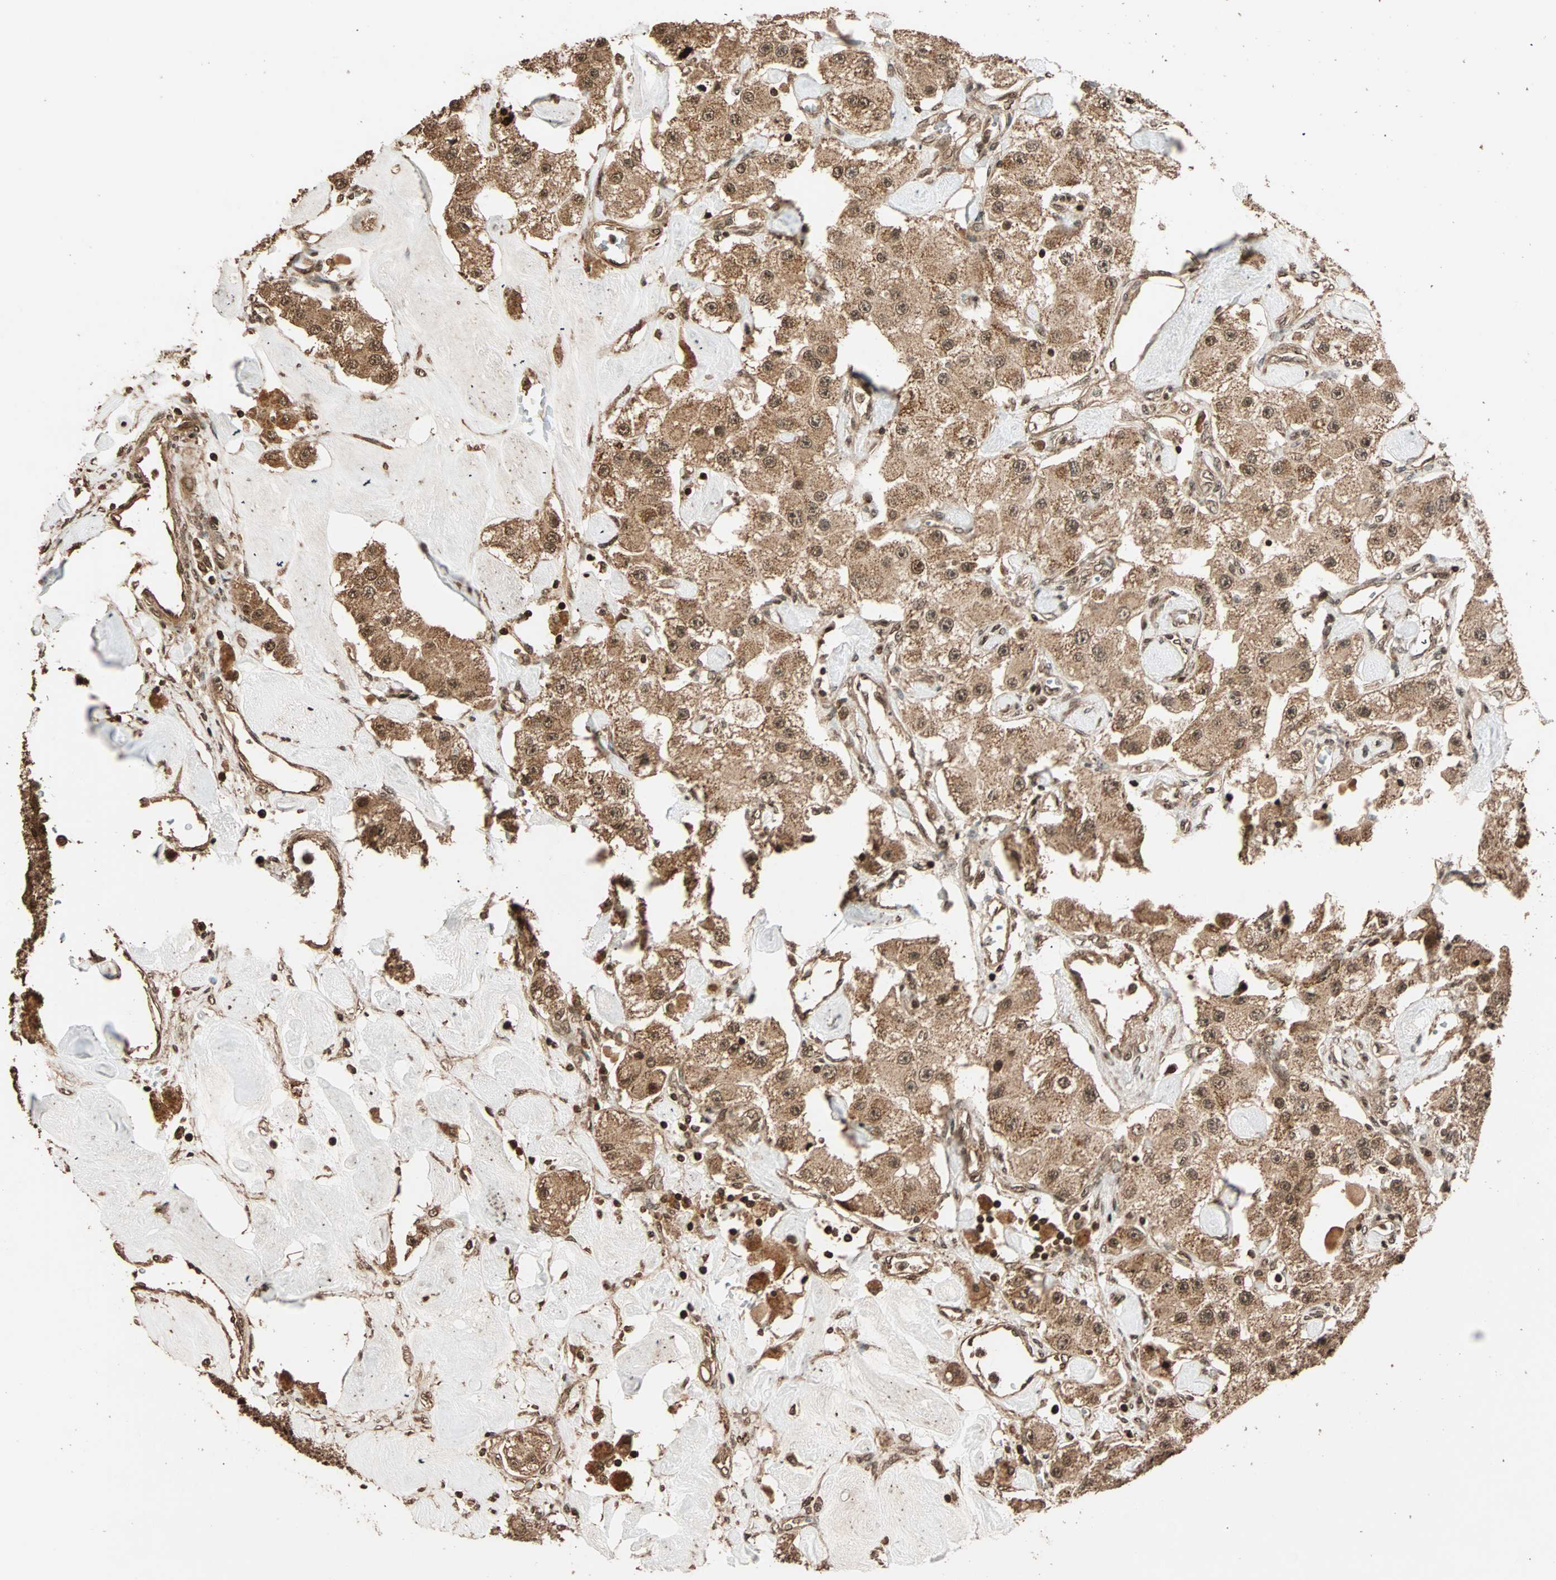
{"staining": {"intensity": "moderate", "quantity": ">75%", "location": "cytoplasmic/membranous"}, "tissue": "carcinoid", "cell_type": "Tumor cells", "image_type": "cancer", "snomed": [{"axis": "morphology", "description": "Carcinoid, malignant, NOS"}, {"axis": "topography", "description": "Pancreas"}], "caption": "Malignant carcinoid stained with a protein marker displays moderate staining in tumor cells.", "gene": "ALKBH5", "patient": {"sex": "male", "age": 41}}